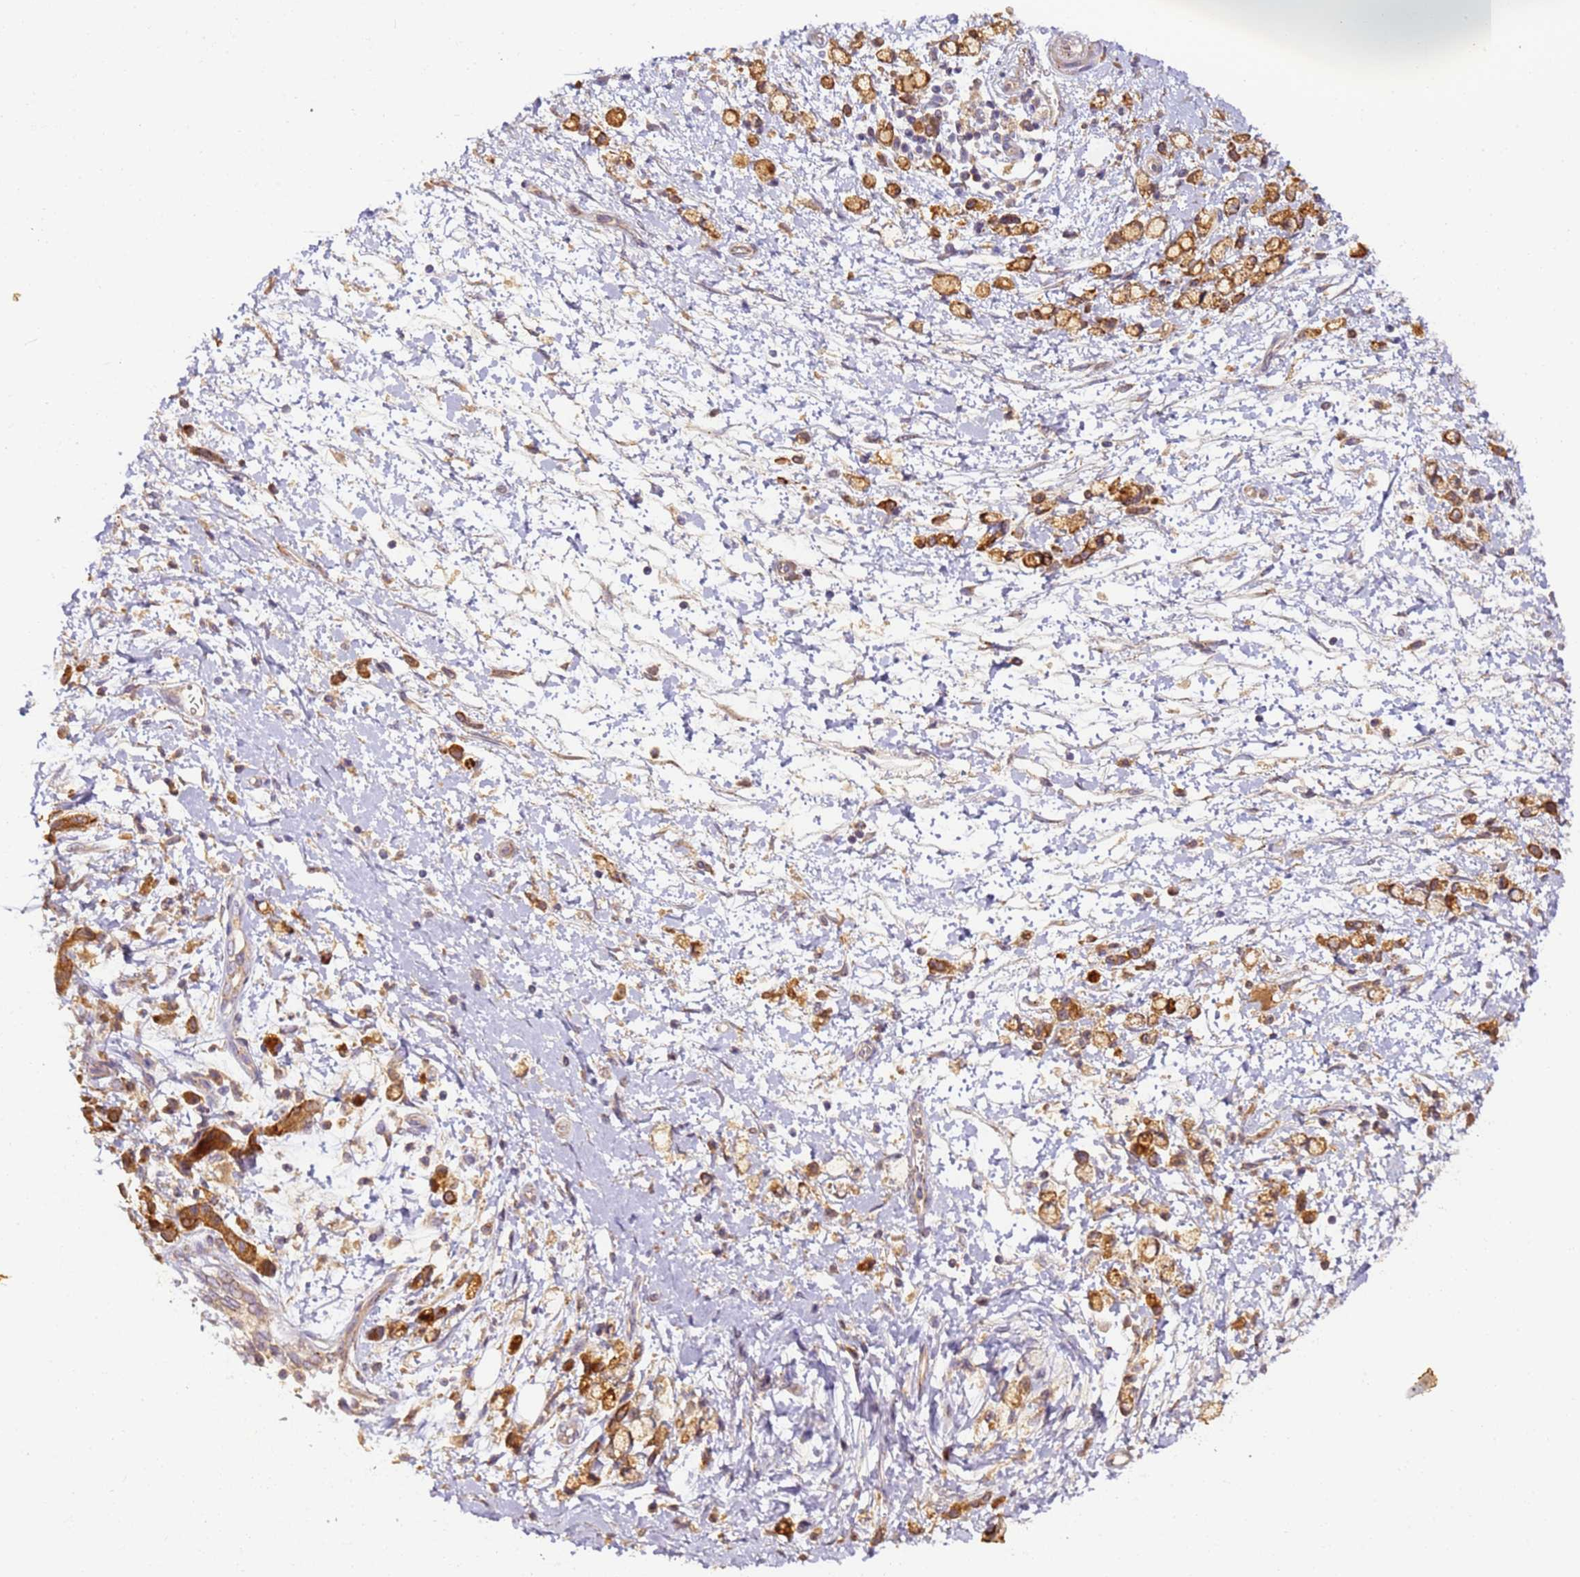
{"staining": {"intensity": "strong", "quantity": ">75%", "location": "cytoplasmic/membranous"}, "tissue": "stomach cancer", "cell_type": "Tumor cells", "image_type": "cancer", "snomed": [{"axis": "morphology", "description": "Adenocarcinoma, NOS"}, {"axis": "topography", "description": "Stomach"}], "caption": "Immunohistochemistry (DAB (3,3'-diaminobenzidine)) staining of stomach cancer demonstrates strong cytoplasmic/membranous protein staining in approximately >75% of tumor cells.", "gene": "TIGAR", "patient": {"sex": "female", "age": 60}}